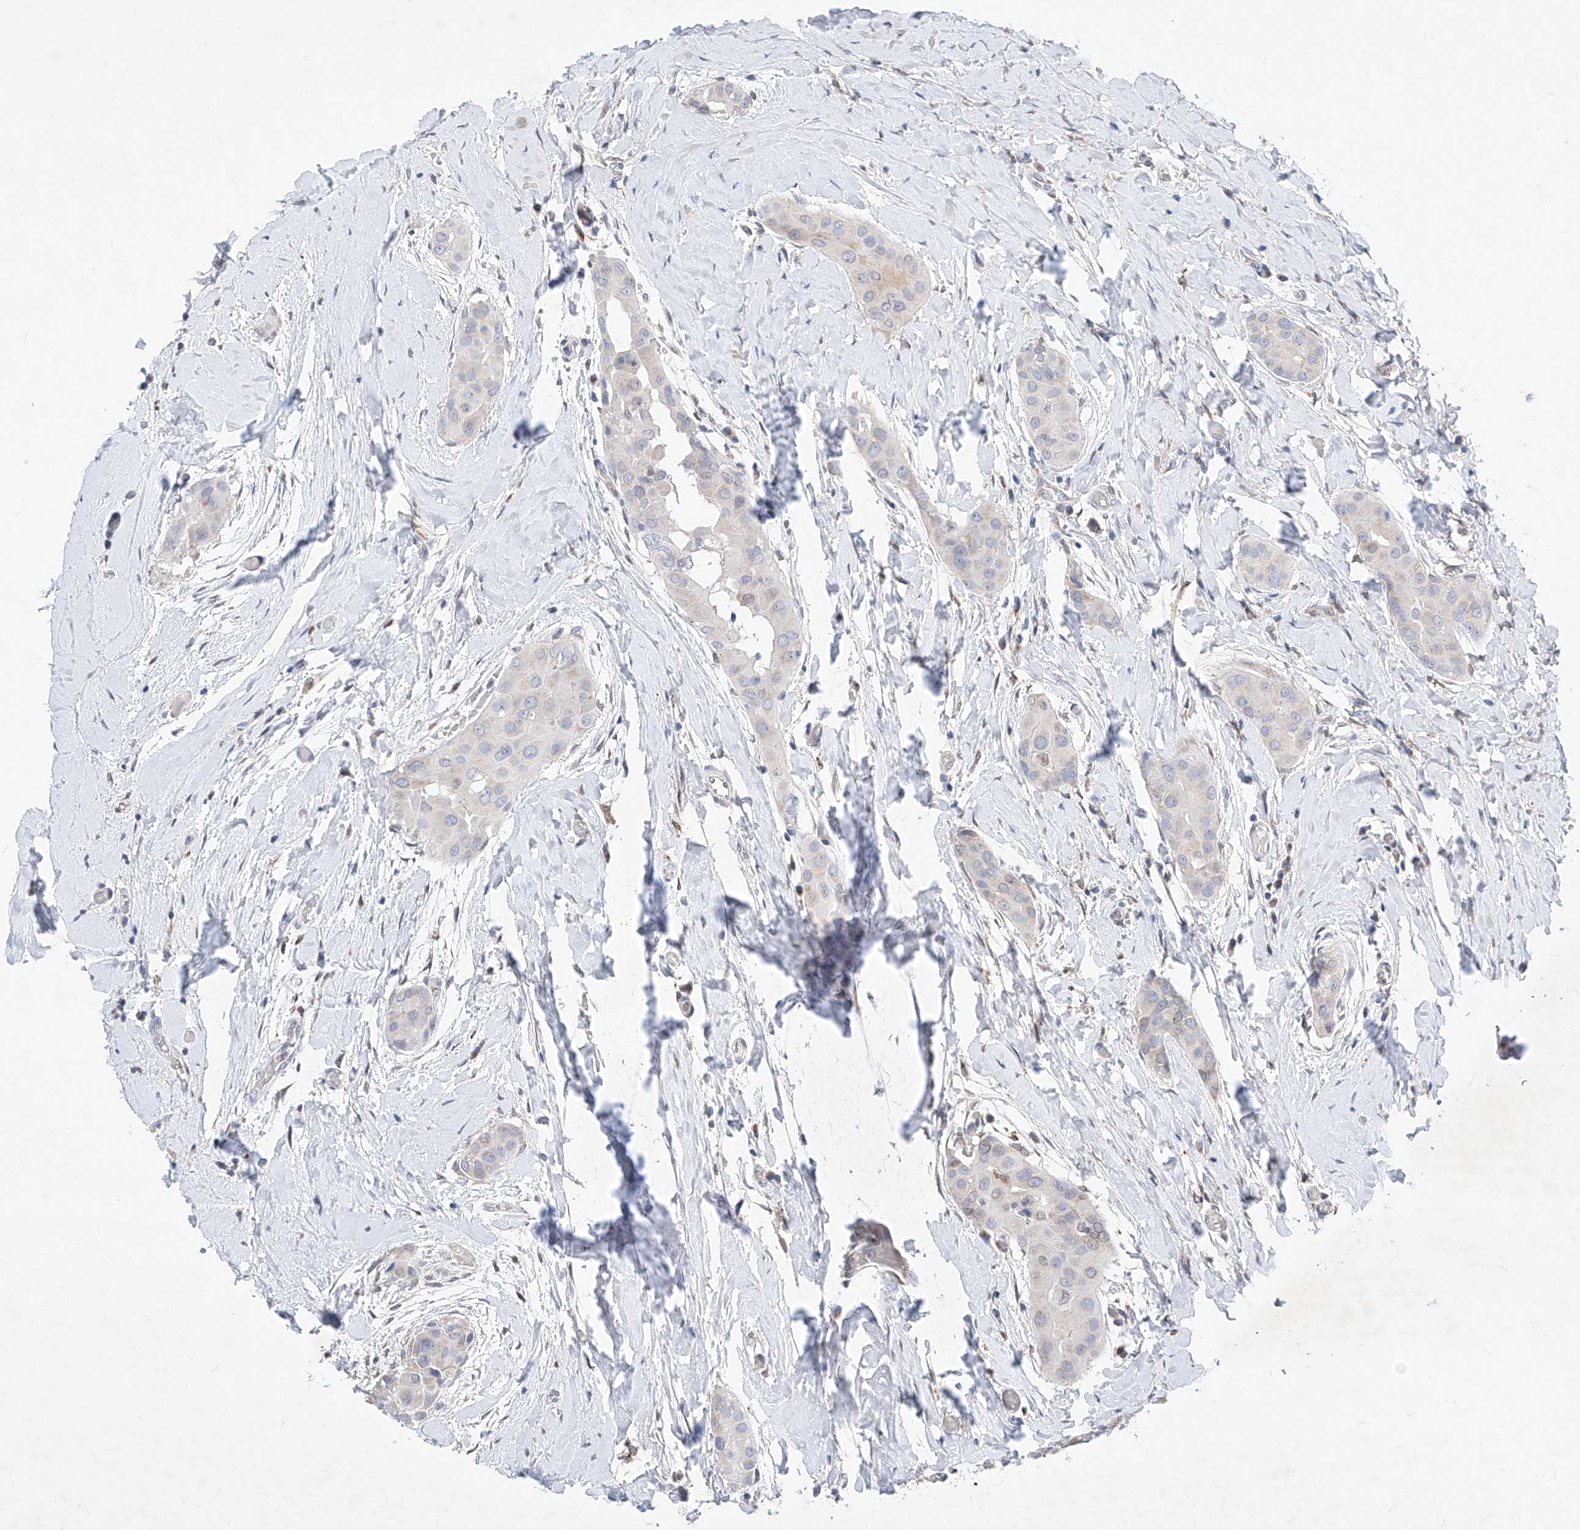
{"staining": {"intensity": "negative", "quantity": "none", "location": "none"}, "tissue": "thyroid cancer", "cell_type": "Tumor cells", "image_type": "cancer", "snomed": [{"axis": "morphology", "description": "Papillary adenocarcinoma, NOS"}, {"axis": "topography", "description": "Thyroid gland"}], "caption": "IHC histopathology image of papillary adenocarcinoma (thyroid) stained for a protein (brown), which exhibits no expression in tumor cells.", "gene": "MX2", "patient": {"sex": "male", "age": 33}}